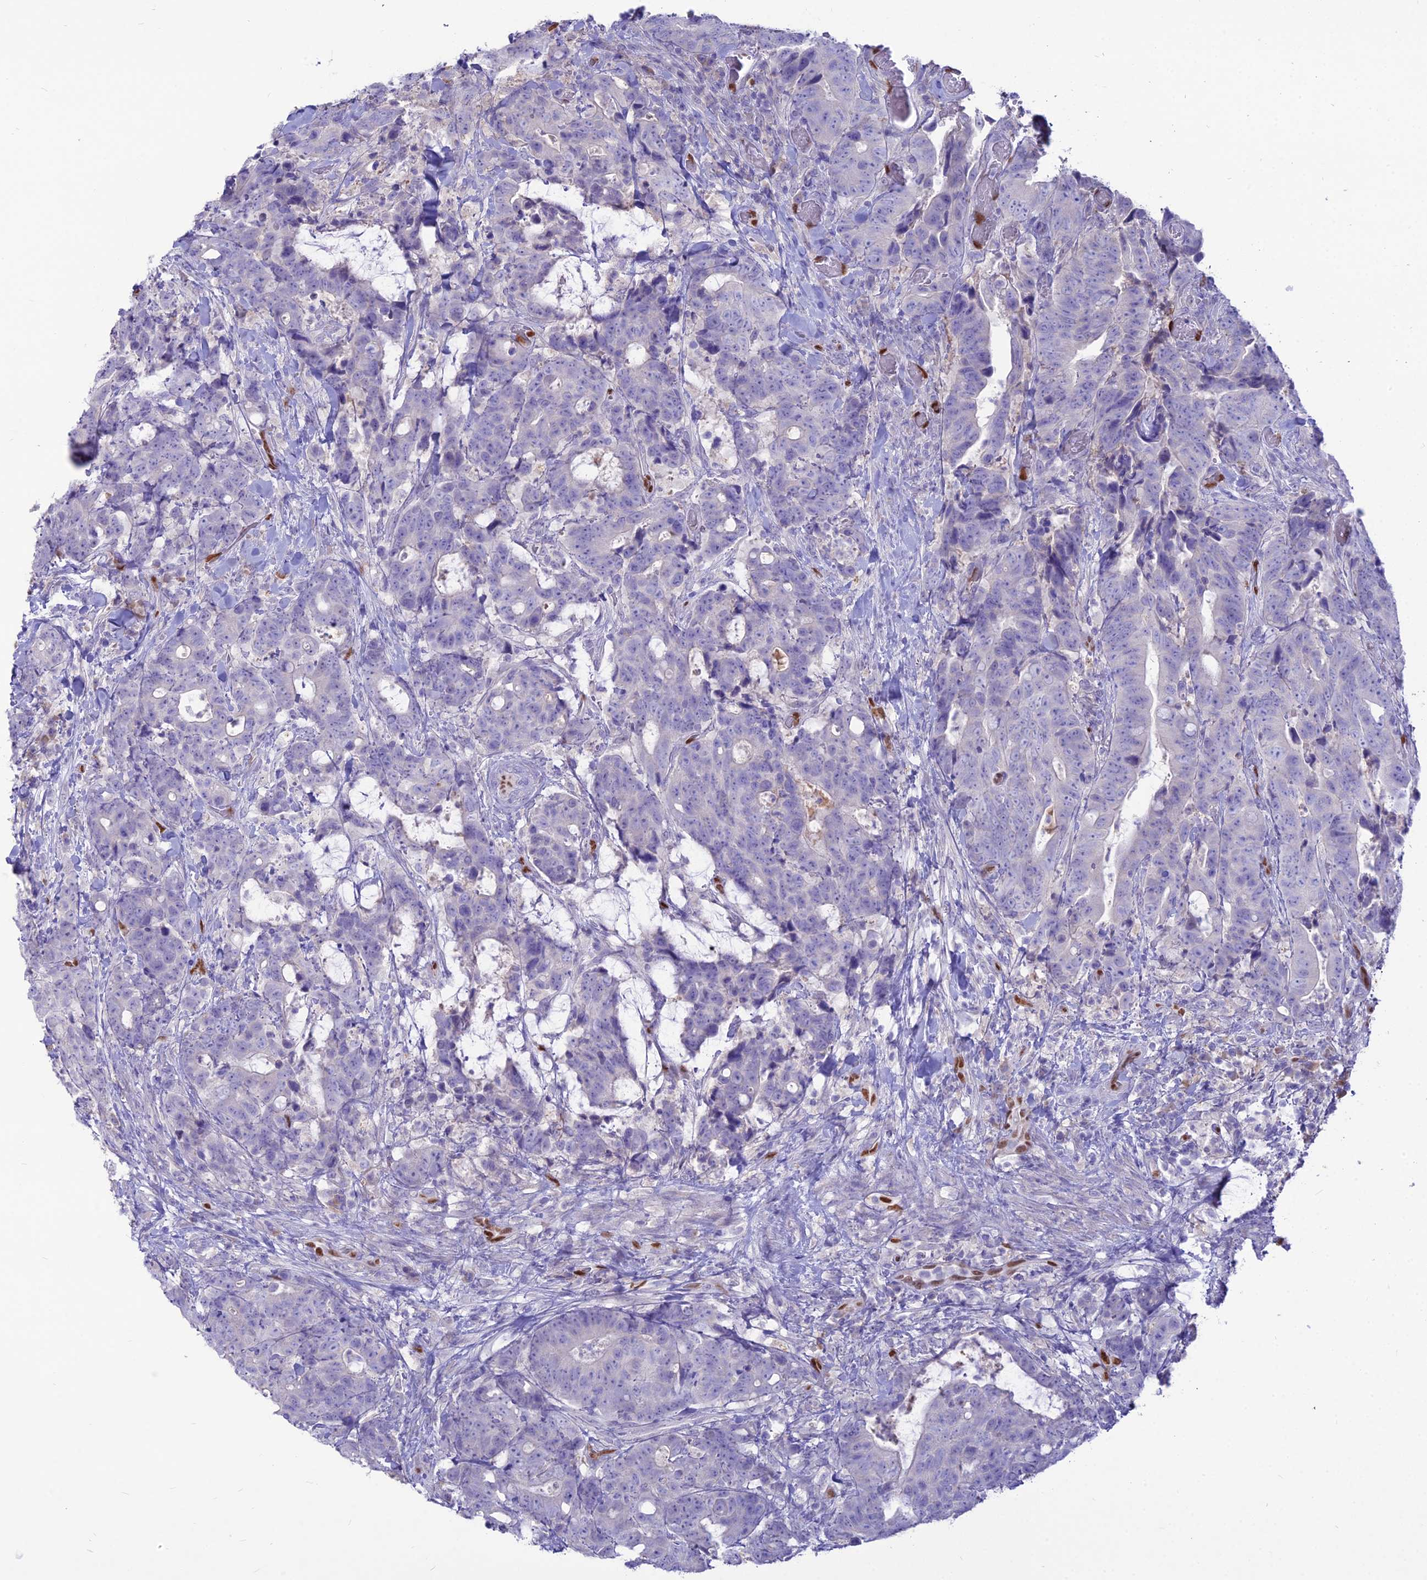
{"staining": {"intensity": "negative", "quantity": "none", "location": "none"}, "tissue": "colorectal cancer", "cell_type": "Tumor cells", "image_type": "cancer", "snomed": [{"axis": "morphology", "description": "Adenocarcinoma, NOS"}, {"axis": "topography", "description": "Colon"}], "caption": "Immunohistochemistry of colorectal cancer (adenocarcinoma) reveals no expression in tumor cells.", "gene": "NOVA2", "patient": {"sex": "female", "age": 82}}